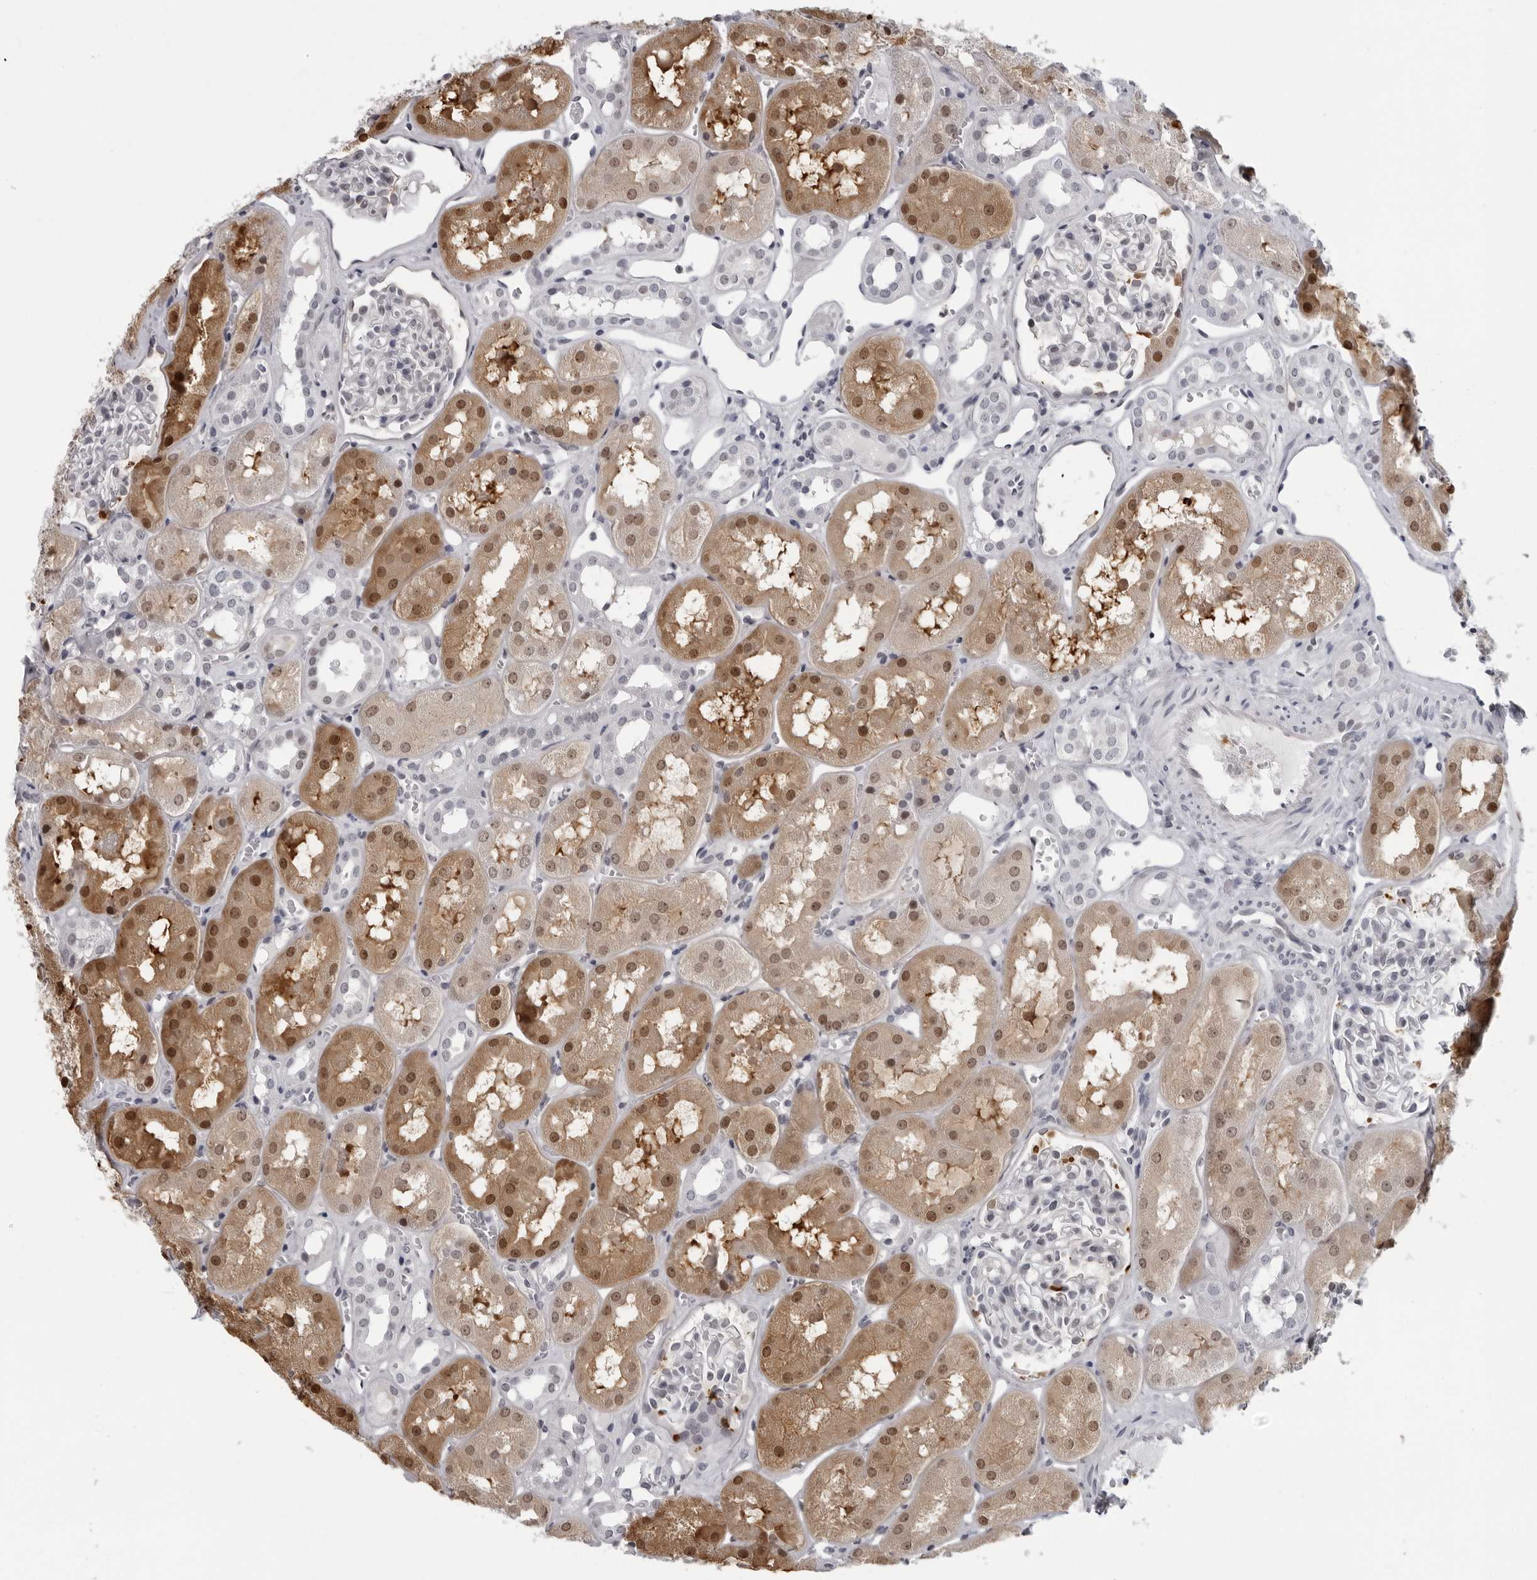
{"staining": {"intensity": "negative", "quantity": "none", "location": "none"}, "tissue": "kidney", "cell_type": "Cells in glomeruli", "image_type": "normal", "snomed": [{"axis": "morphology", "description": "Normal tissue, NOS"}, {"axis": "topography", "description": "Kidney"}], "caption": "Kidney was stained to show a protein in brown. There is no significant staining in cells in glomeruli. (DAB immunohistochemistry (IHC) with hematoxylin counter stain).", "gene": "LZIC", "patient": {"sex": "male", "age": 16}}